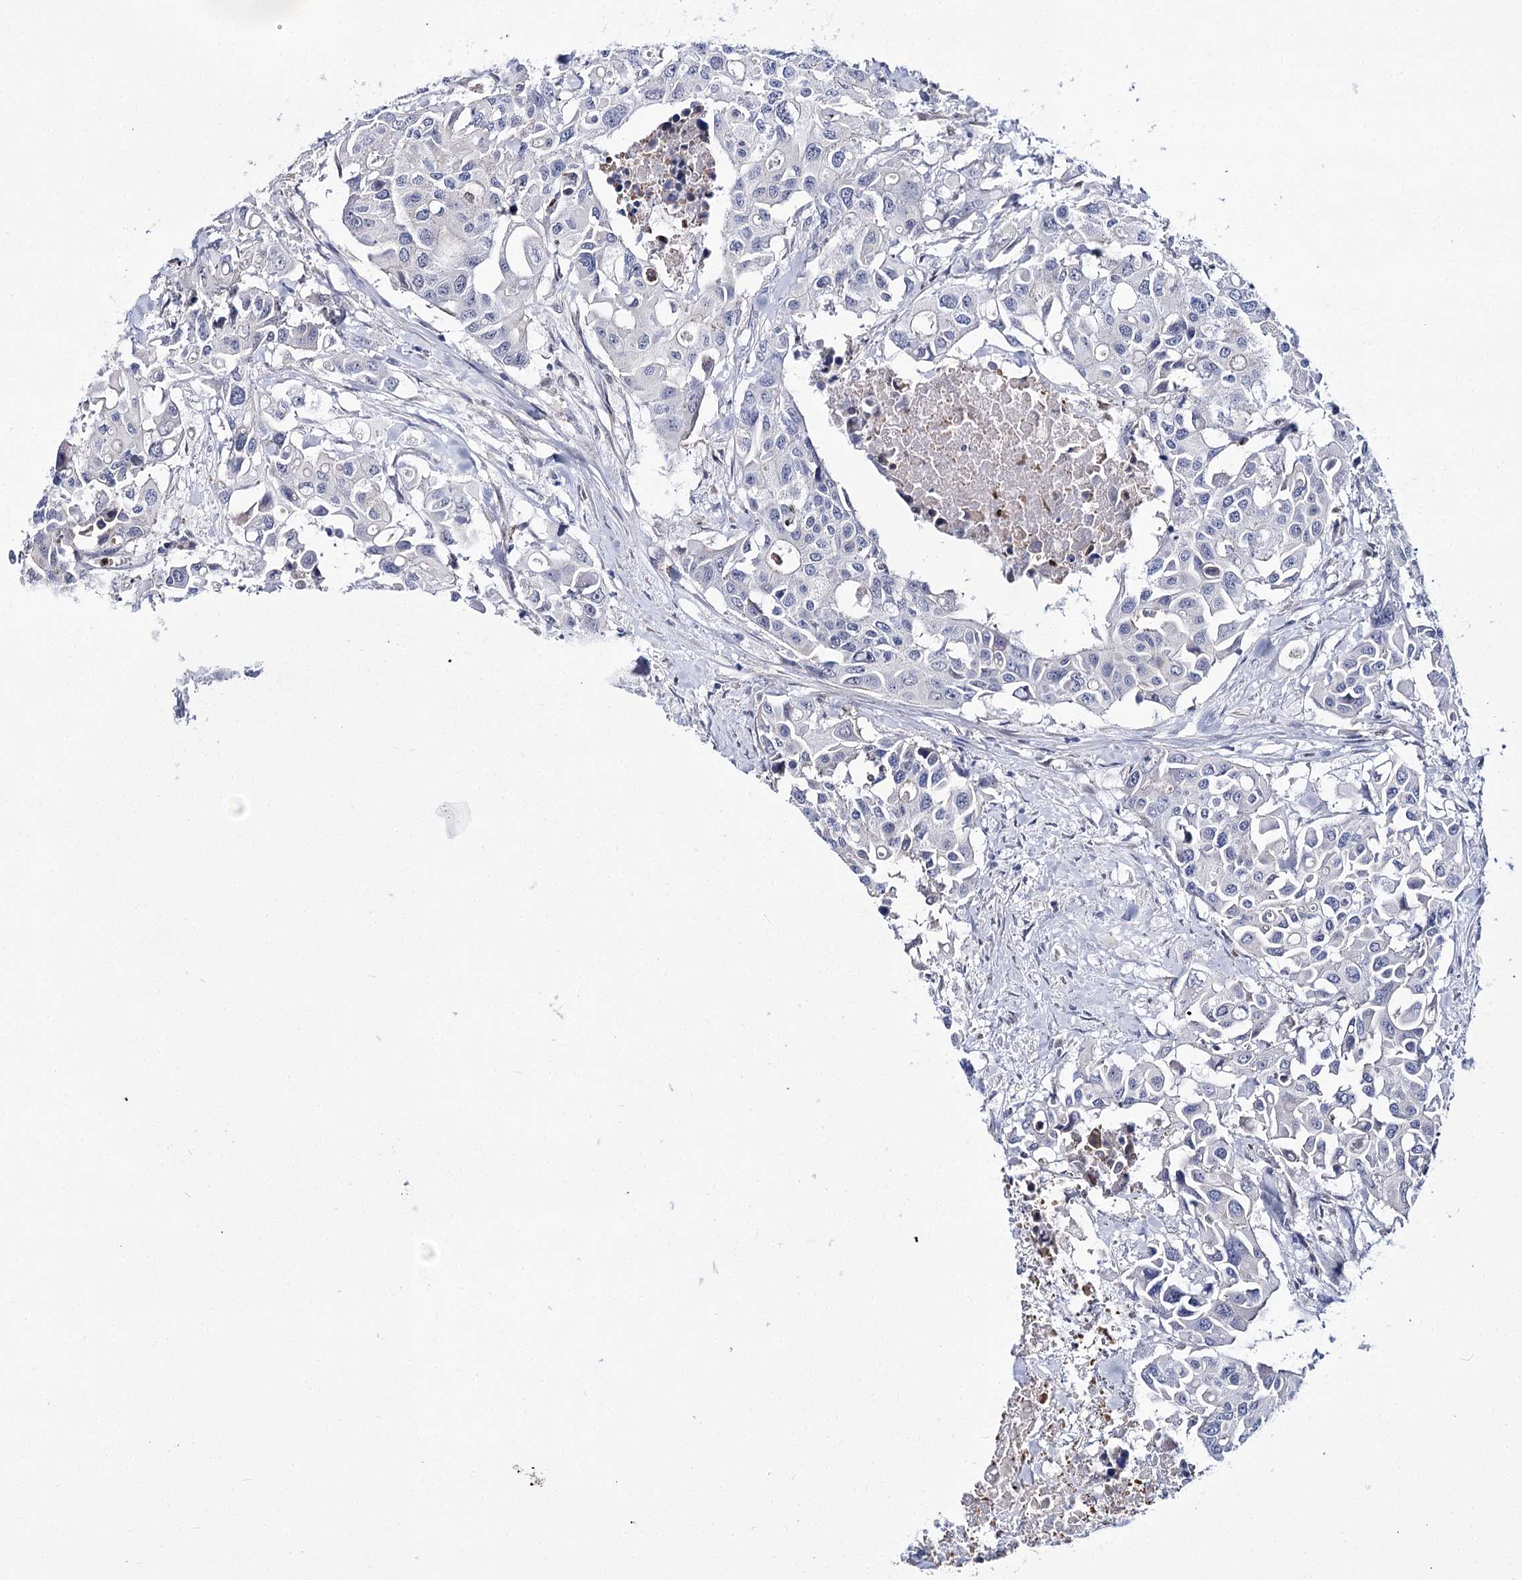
{"staining": {"intensity": "negative", "quantity": "none", "location": "none"}, "tissue": "colorectal cancer", "cell_type": "Tumor cells", "image_type": "cancer", "snomed": [{"axis": "morphology", "description": "Adenocarcinoma, NOS"}, {"axis": "topography", "description": "Colon"}], "caption": "Tumor cells are negative for brown protein staining in colorectal cancer (adenocarcinoma).", "gene": "THAP6", "patient": {"sex": "male", "age": 77}}